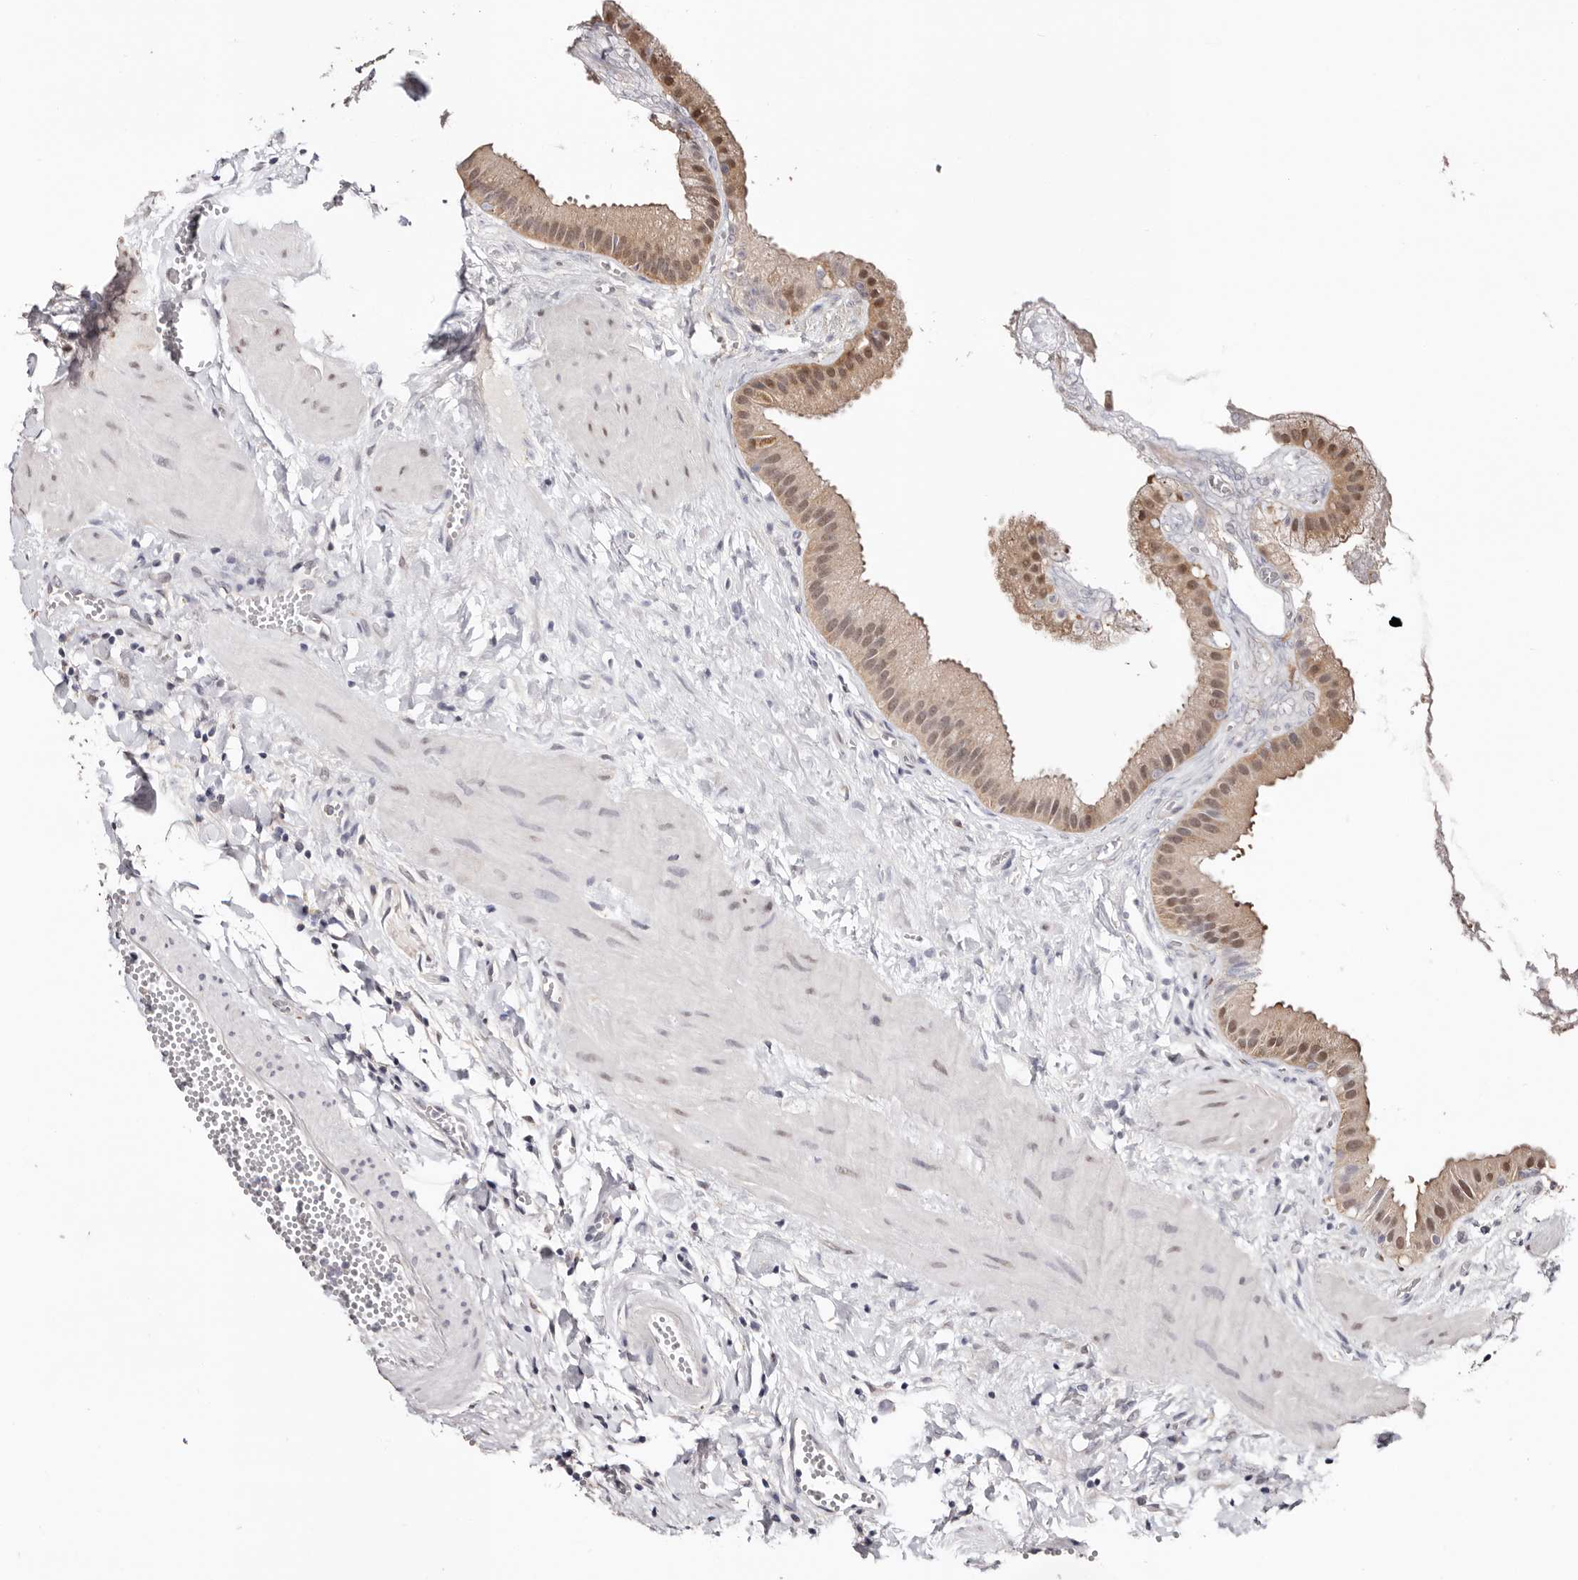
{"staining": {"intensity": "moderate", "quantity": ">75%", "location": "cytoplasmic/membranous,nuclear"}, "tissue": "gallbladder", "cell_type": "Glandular cells", "image_type": "normal", "snomed": [{"axis": "morphology", "description": "Normal tissue, NOS"}, {"axis": "topography", "description": "Gallbladder"}], "caption": "Protein expression by immunohistochemistry (IHC) shows moderate cytoplasmic/membranous,nuclear staining in approximately >75% of glandular cells in benign gallbladder.", "gene": "TYW3", "patient": {"sex": "male", "age": 55}}